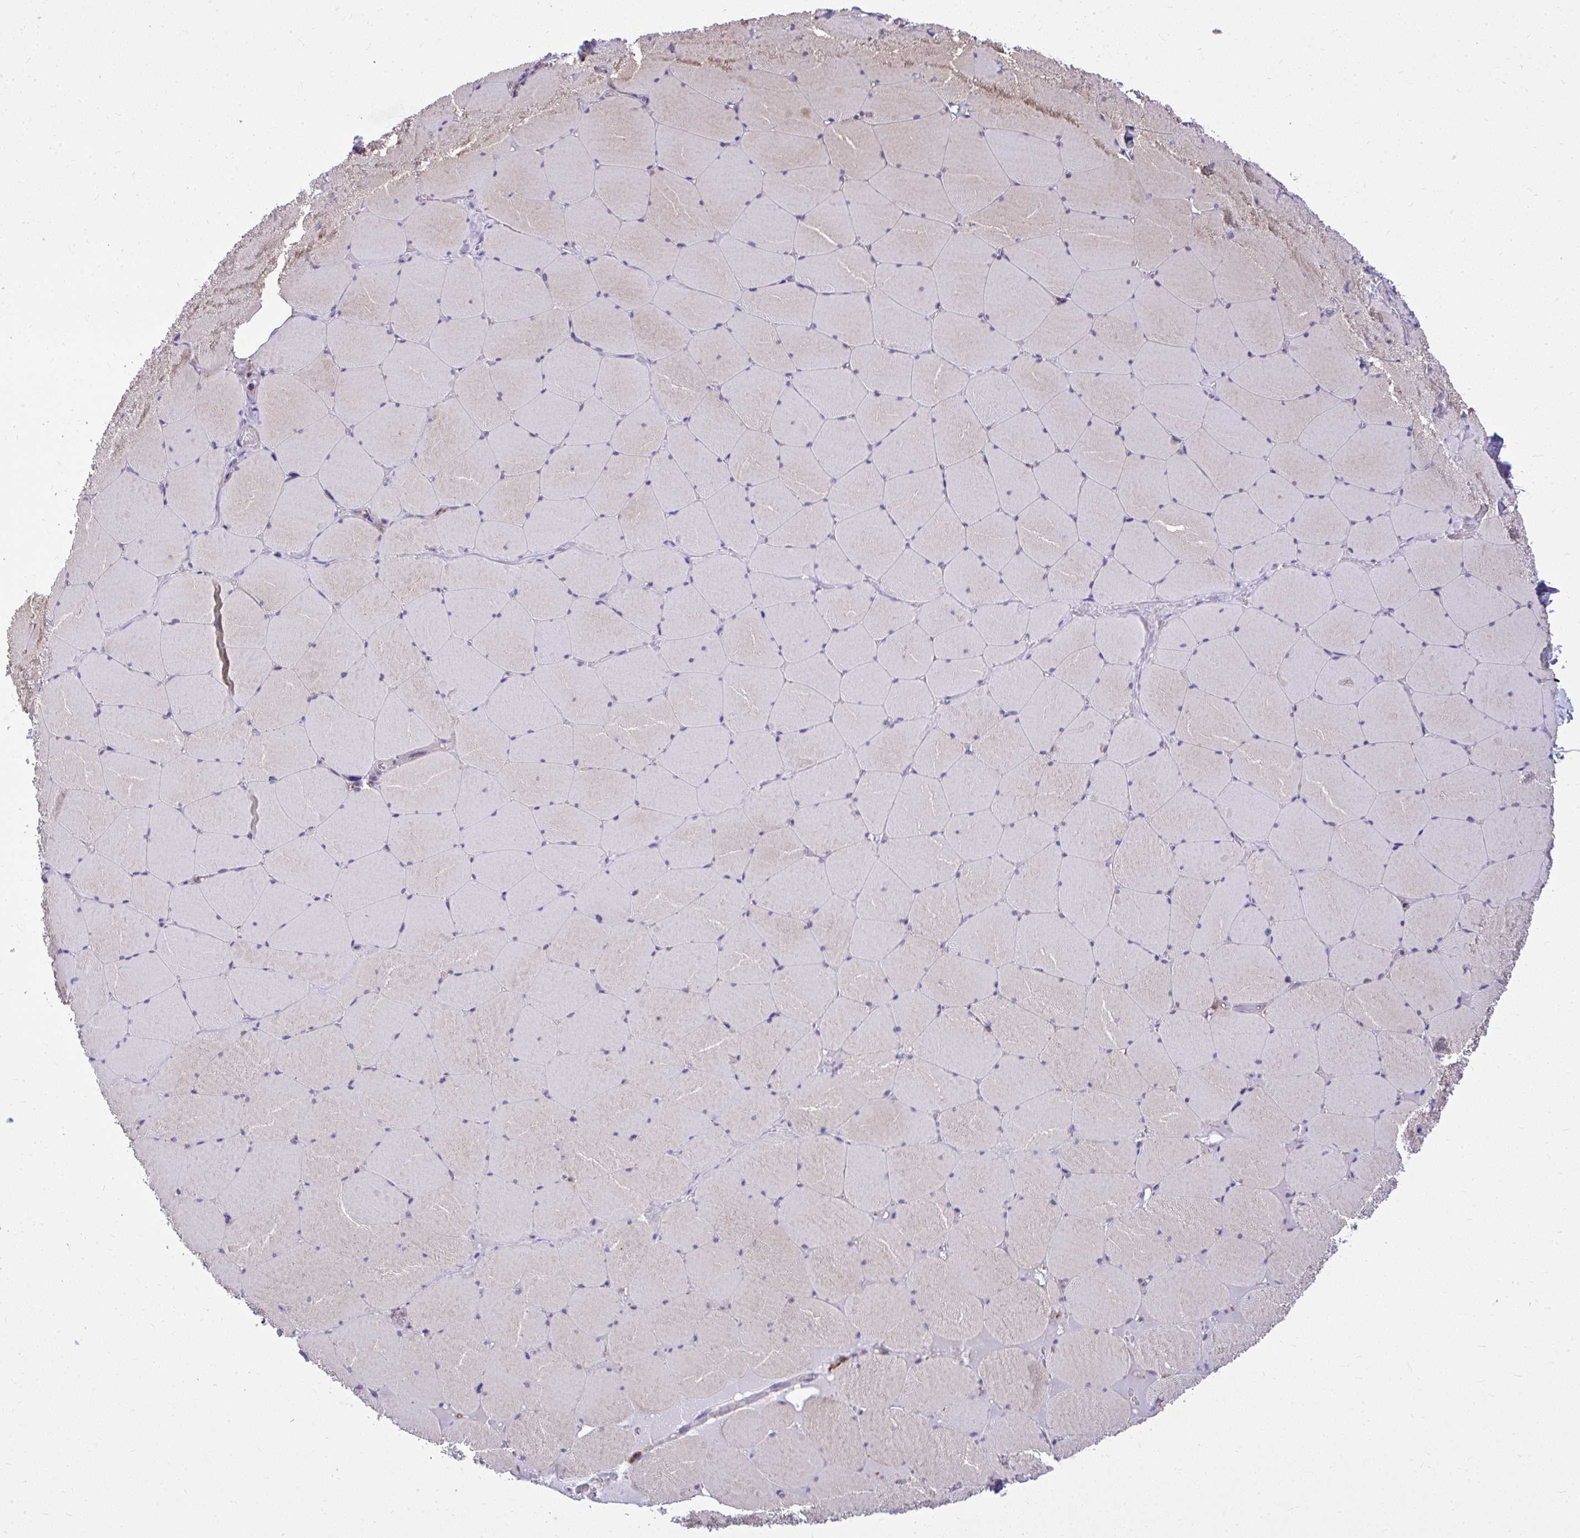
{"staining": {"intensity": "weak", "quantity": "25%-75%", "location": "cytoplasmic/membranous"}, "tissue": "skeletal muscle", "cell_type": "Myocytes", "image_type": "normal", "snomed": [{"axis": "morphology", "description": "Normal tissue, NOS"}, {"axis": "topography", "description": "Skeletal muscle"}, {"axis": "topography", "description": "Head-Neck"}], "caption": "Protein expression analysis of unremarkable skeletal muscle demonstrates weak cytoplasmic/membranous positivity in approximately 25%-75% of myocytes.", "gene": "GRK4", "patient": {"sex": "male", "age": 66}}